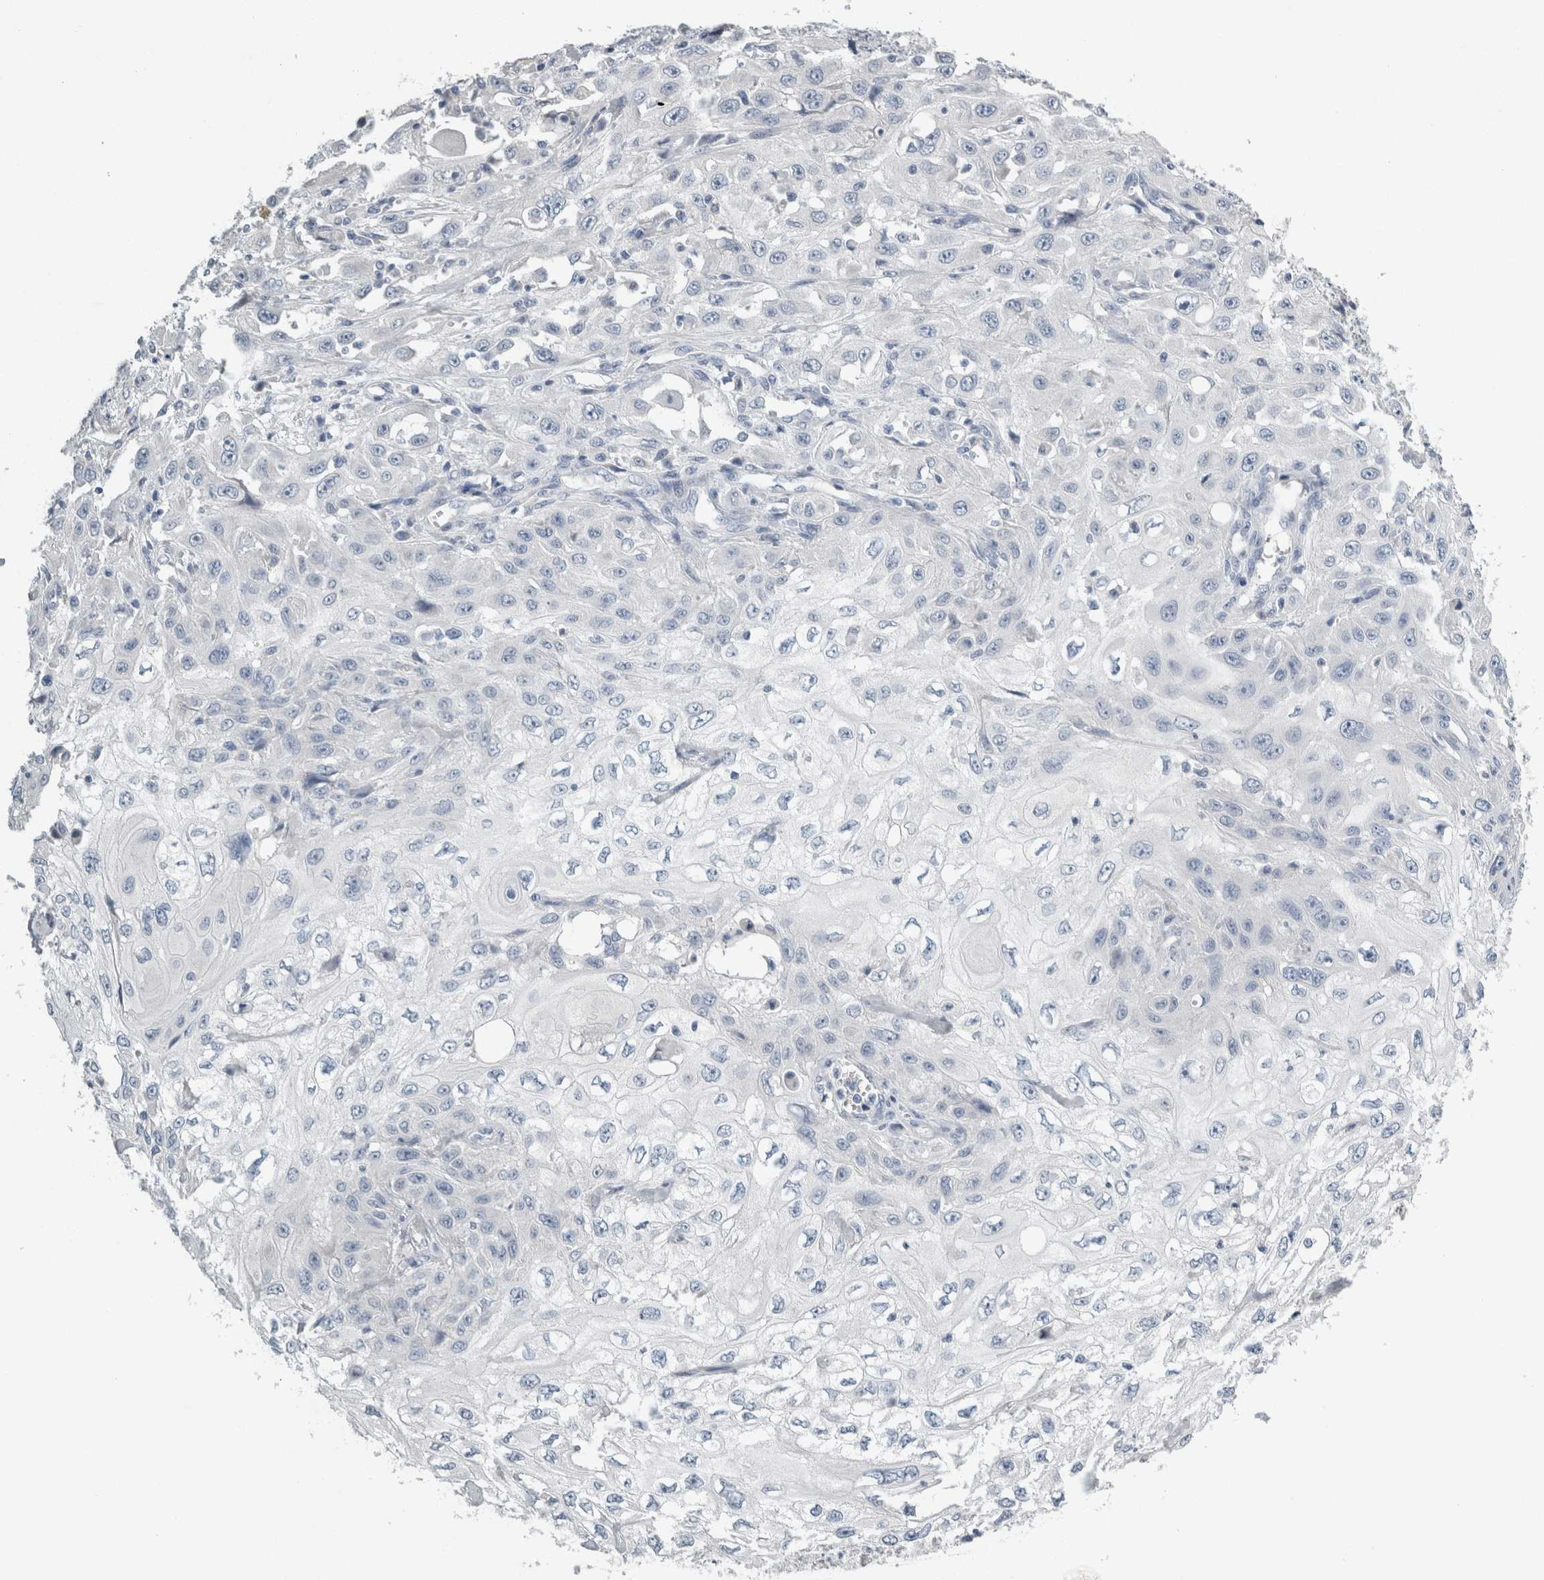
{"staining": {"intensity": "negative", "quantity": "none", "location": "none"}, "tissue": "skin cancer", "cell_type": "Tumor cells", "image_type": "cancer", "snomed": [{"axis": "morphology", "description": "Squamous cell carcinoma, NOS"}, {"axis": "topography", "description": "Skin"}], "caption": "A histopathology image of skin cancer stained for a protein reveals no brown staining in tumor cells.", "gene": "NEFM", "patient": {"sex": "male", "age": 75}}